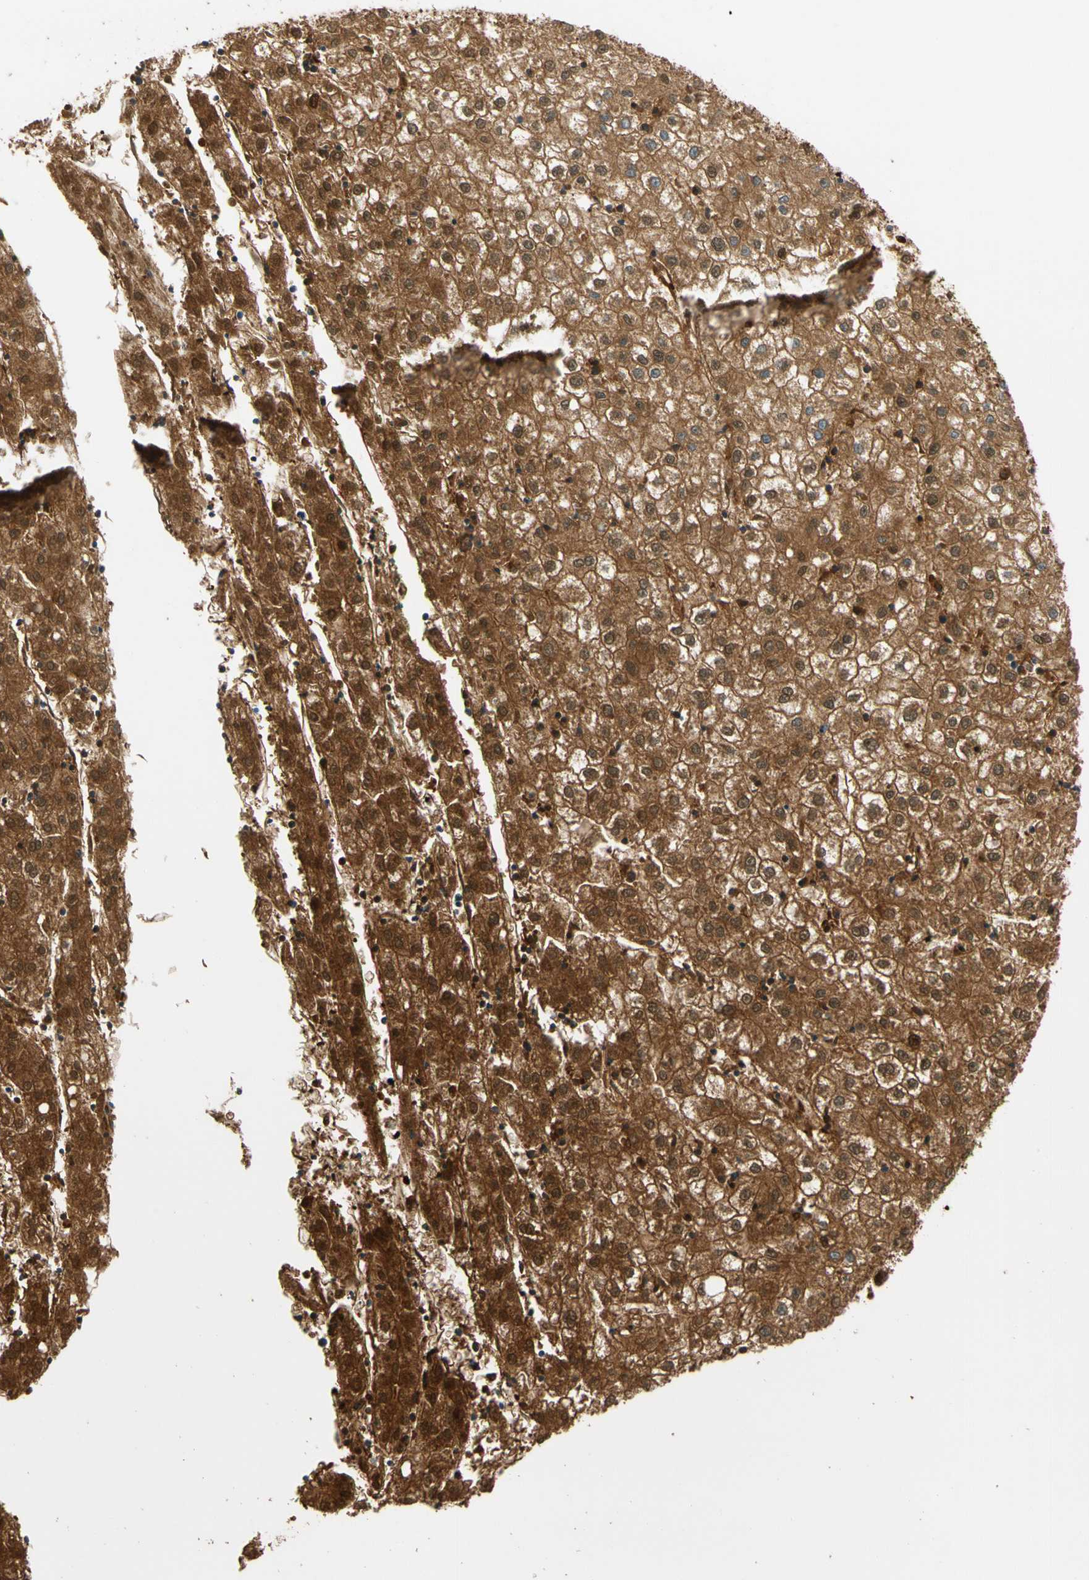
{"staining": {"intensity": "strong", "quantity": ">75%", "location": "cytoplasmic/membranous,nuclear"}, "tissue": "liver cancer", "cell_type": "Tumor cells", "image_type": "cancer", "snomed": [{"axis": "morphology", "description": "Carcinoma, Hepatocellular, NOS"}, {"axis": "topography", "description": "Liver"}], "caption": "This photomicrograph exhibits immunohistochemistry staining of liver hepatocellular carcinoma, with high strong cytoplasmic/membranous and nuclear staining in approximately >75% of tumor cells.", "gene": "PARP14", "patient": {"sex": "male", "age": 72}}